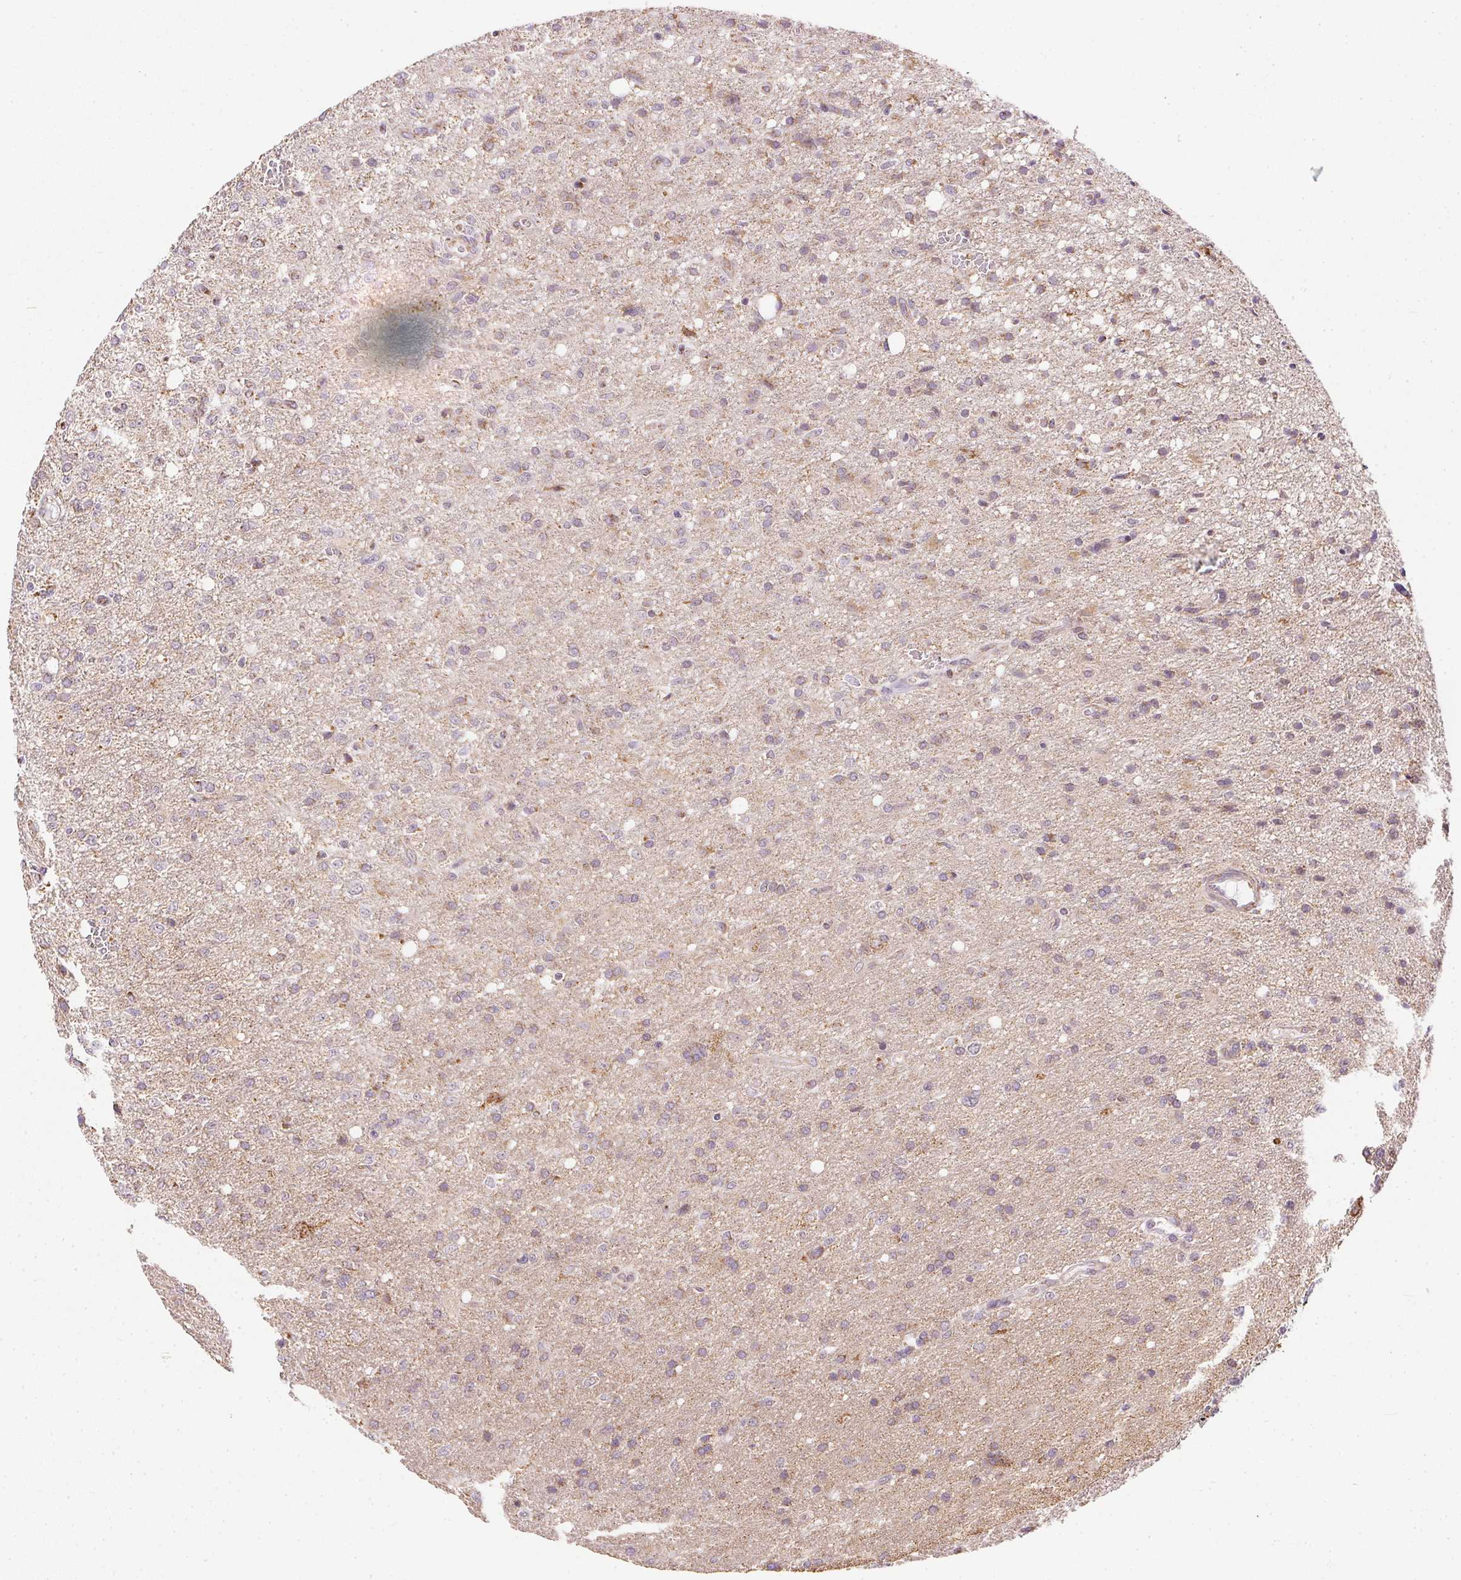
{"staining": {"intensity": "weak", "quantity": "25%-75%", "location": "cytoplasmic/membranous"}, "tissue": "glioma", "cell_type": "Tumor cells", "image_type": "cancer", "snomed": [{"axis": "morphology", "description": "Glioma, malignant, Low grade"}, {"axis": "topography", "description": "Brain"}], "caption": "The micrograph shows staining of glioma, revealing weak cytoplasmic/membranous protein staining (brown color) within tumor cells.", "gene": "MAPK11", "patient": {"sex": "male", "age": 66}}